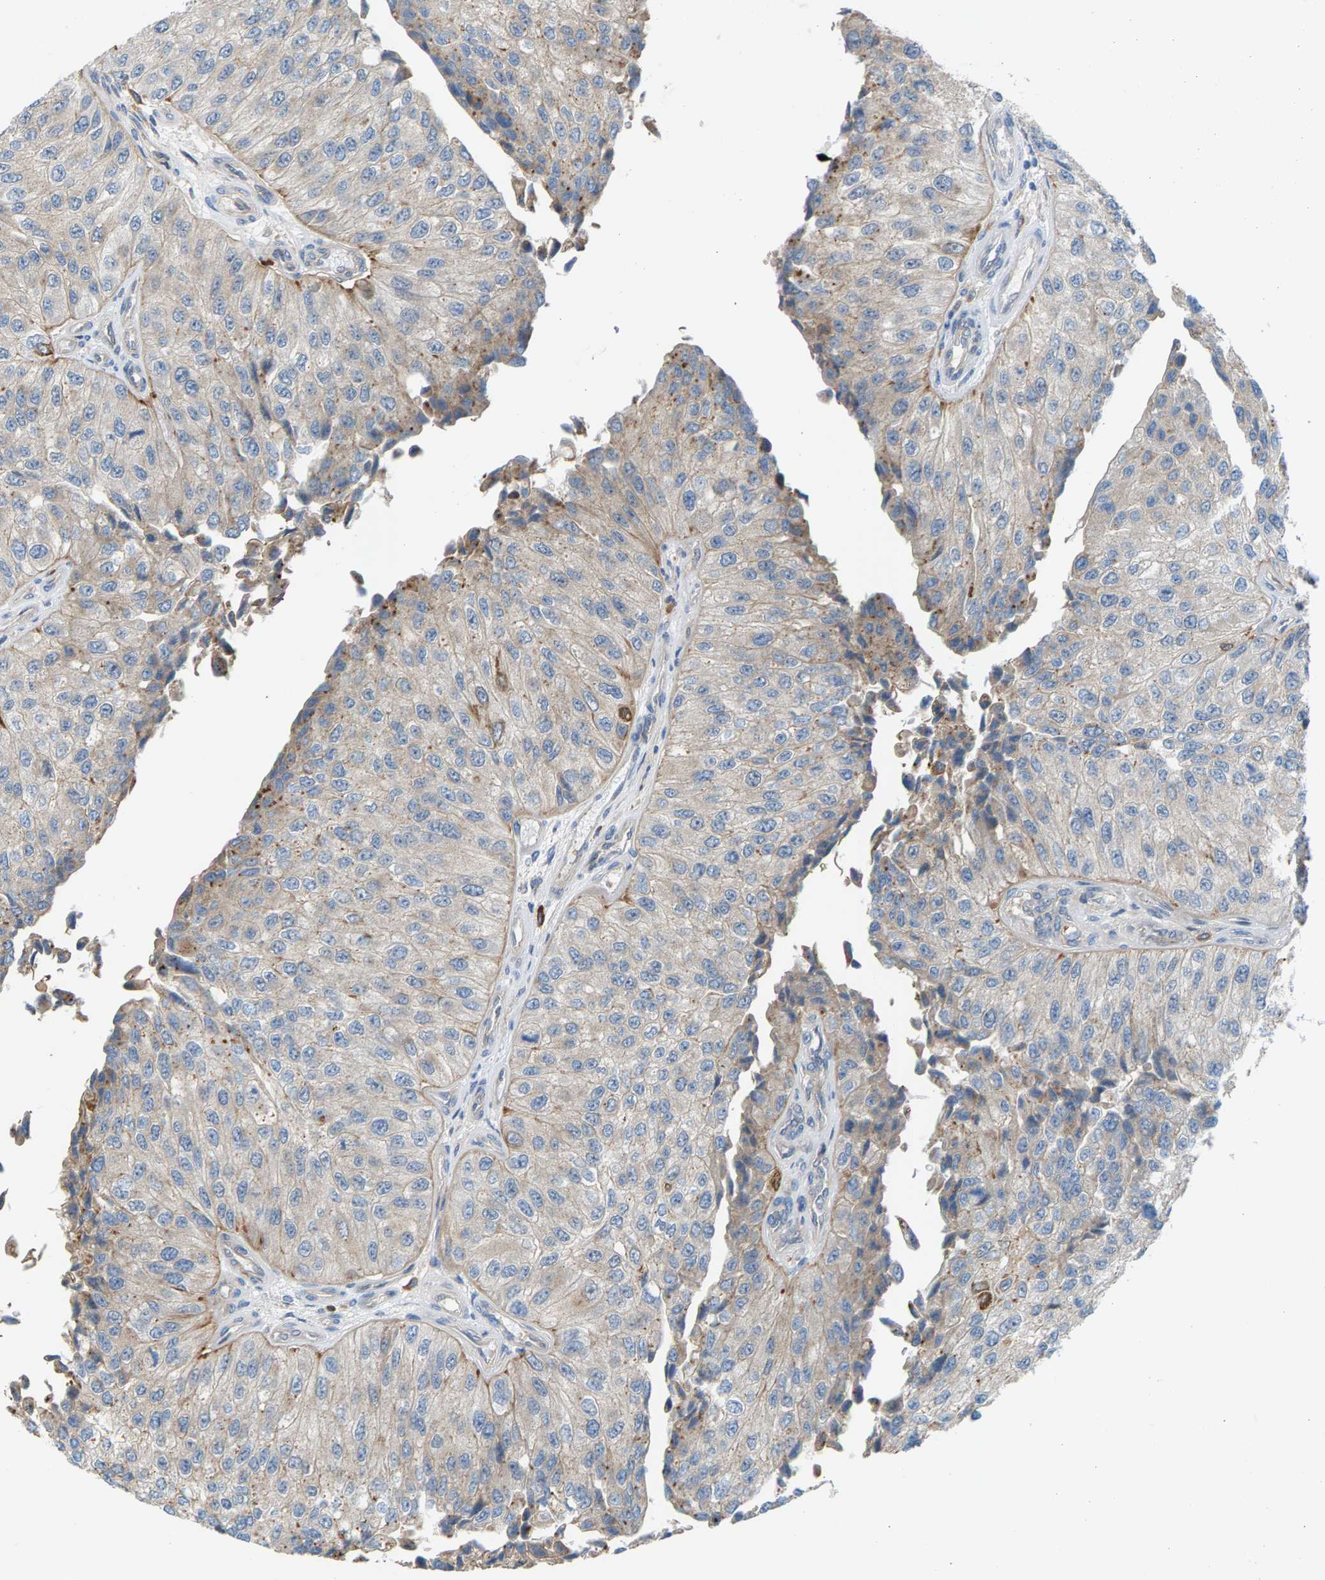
{"staining": {"intensity": "weak", "quantity": "25%-75%", "location": "cytoplasmic/membranous"}, "tissue": "urothelial cancer", "cell_type": "Tumor cells", "image_type": "cancer", "snomed": [{"axis": "morphology", "description": "Urothelial carcinoma, High grade"}, {"axis": "topography", "description": "Kidney"}, {"axis": "topography", "description": "Urinary bladder"}], "caption": "Tumor cells reveal low levels of weak cytoplasmic/membranous expression in approximately 25%-75% of cells in high-grade urothelial carcinoma.", "gene": "PDCL", "patient": {"sex": "male", "age": 77}}